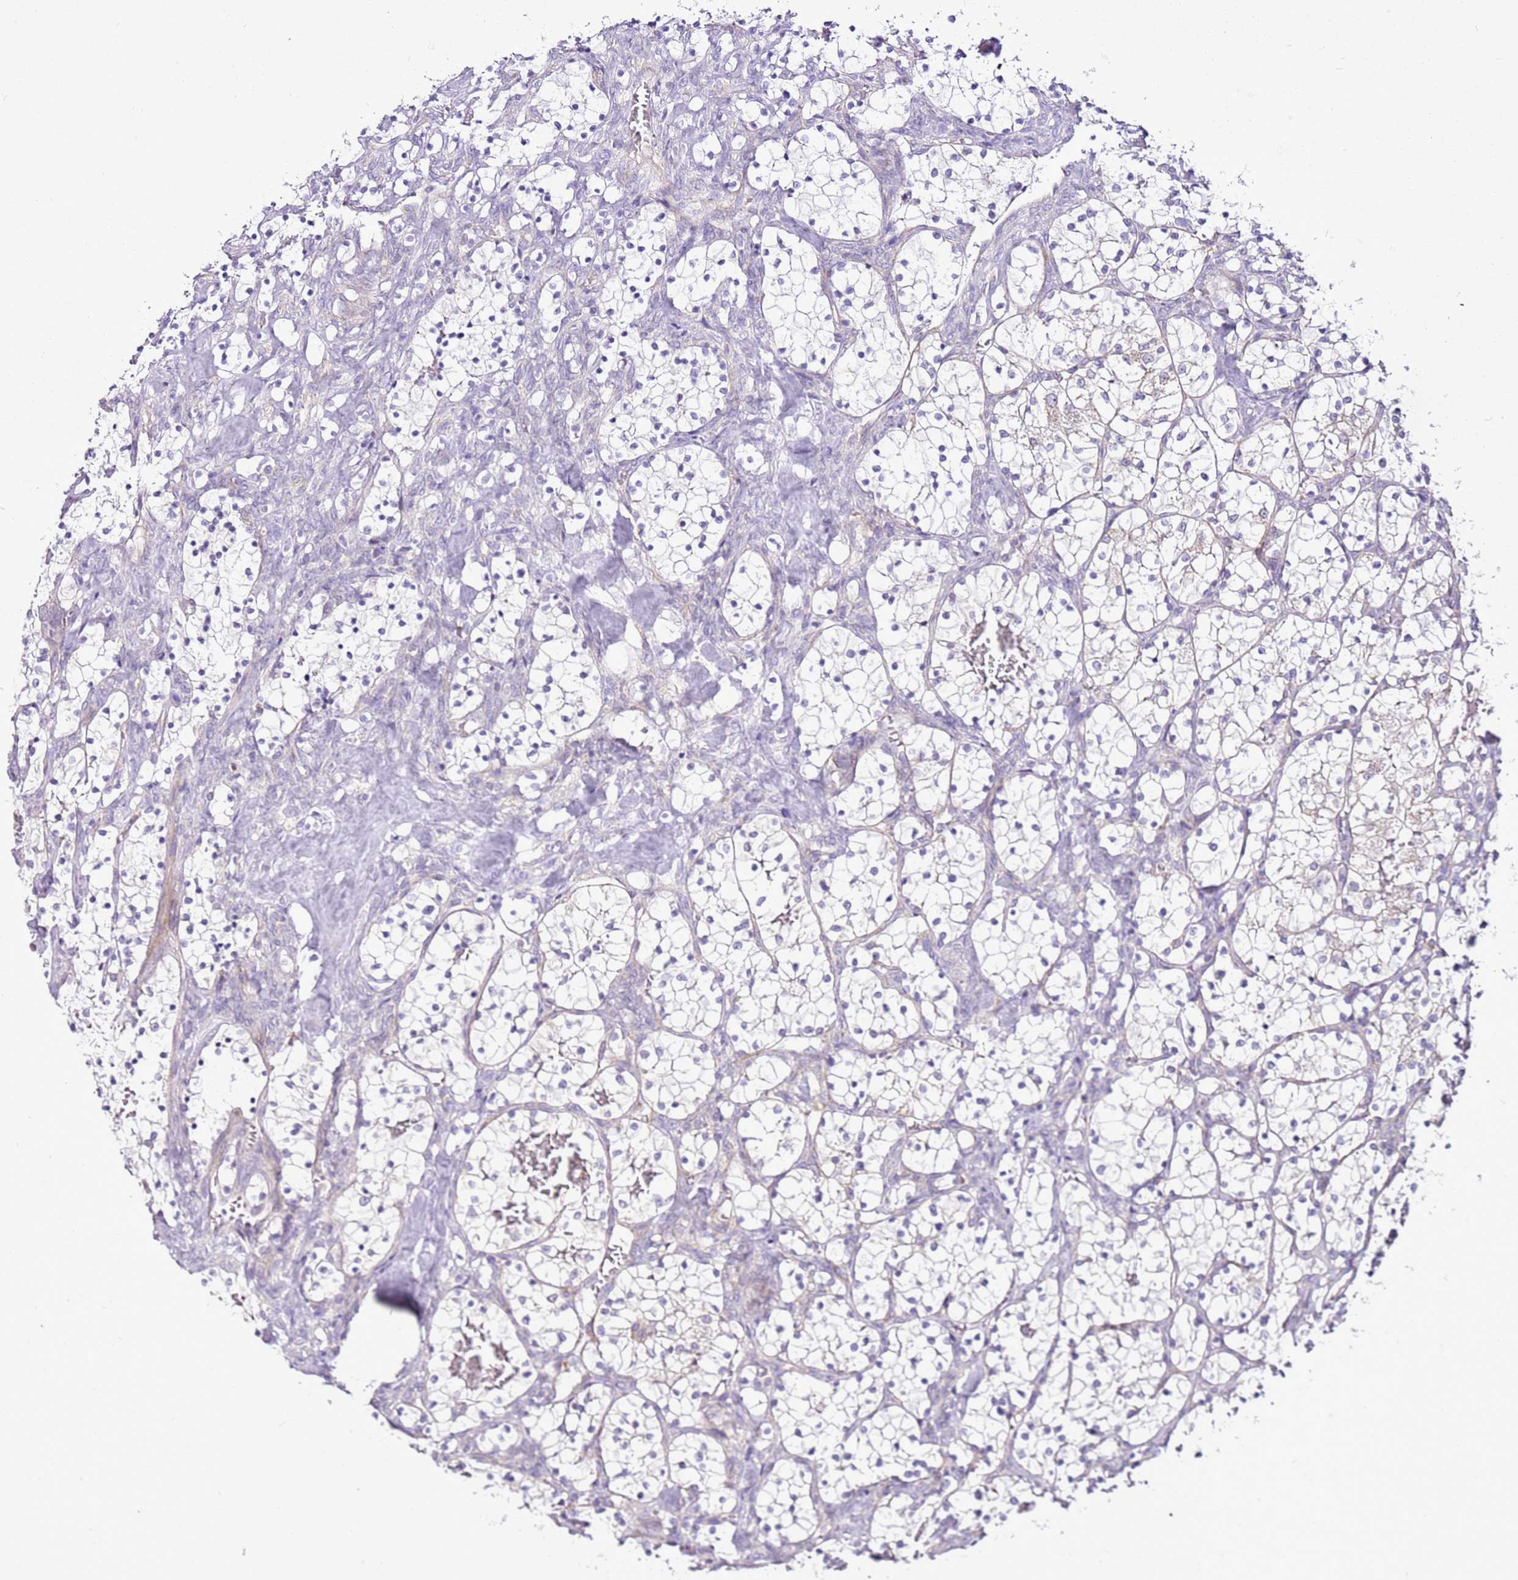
{"staining": {"intensity": "negative", "quantity": "none", "location": "none"}, "tissue": "renal cancer", "cell_type": "Tumor cells", "image_type": "cancer", "snomed": [{"axis": "morphology", "description": "Adenocarcinoma, NOS"}, {"axis": "topography", "description": "Kidney"}], "caption": "Immunohistochemical staining of renal adenocarcinoma demonstrates no significant positivity in tumor cells.", "gene": "MRPL36", "patient": {"sex": "female", "age": 69}}